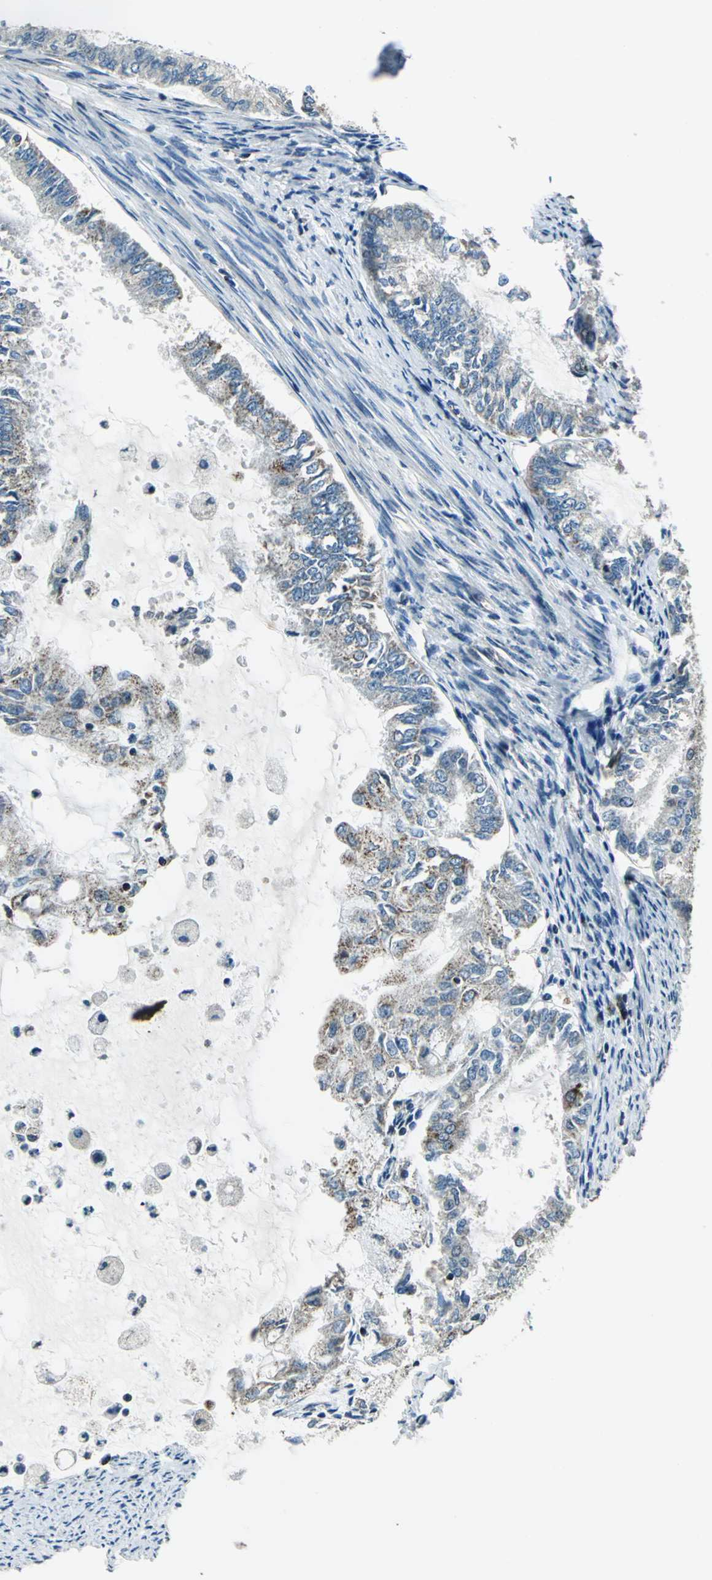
{"staining": {"intensity": "moderate", "quantity": "<25%", "location": "cytoplasmic/membranous"}, "tissue": "endometrial cancer", "cell_type": "Tumor cells", "image_type": "cancer", "snomed": [{"axis": "morphology", "description": "Adenocarcinoma, NOS"}, {"axis": "topography", "description": "Endometrium"}], "caption": "The photomicrograph reveals immunohistochemical staining of endometrial adenocarcinoma. There is moderate cytoplasmic/membranous expression is present in approximately <25% of tumor cells. The staining was performed using DAB (3,3'-diaminobenzidine), with brown indicating positive protein expression. Nuclei are stained blue with hematoxylin.", "gene": "NUDT2", "patient": {"sex": "female", "age": 86}}